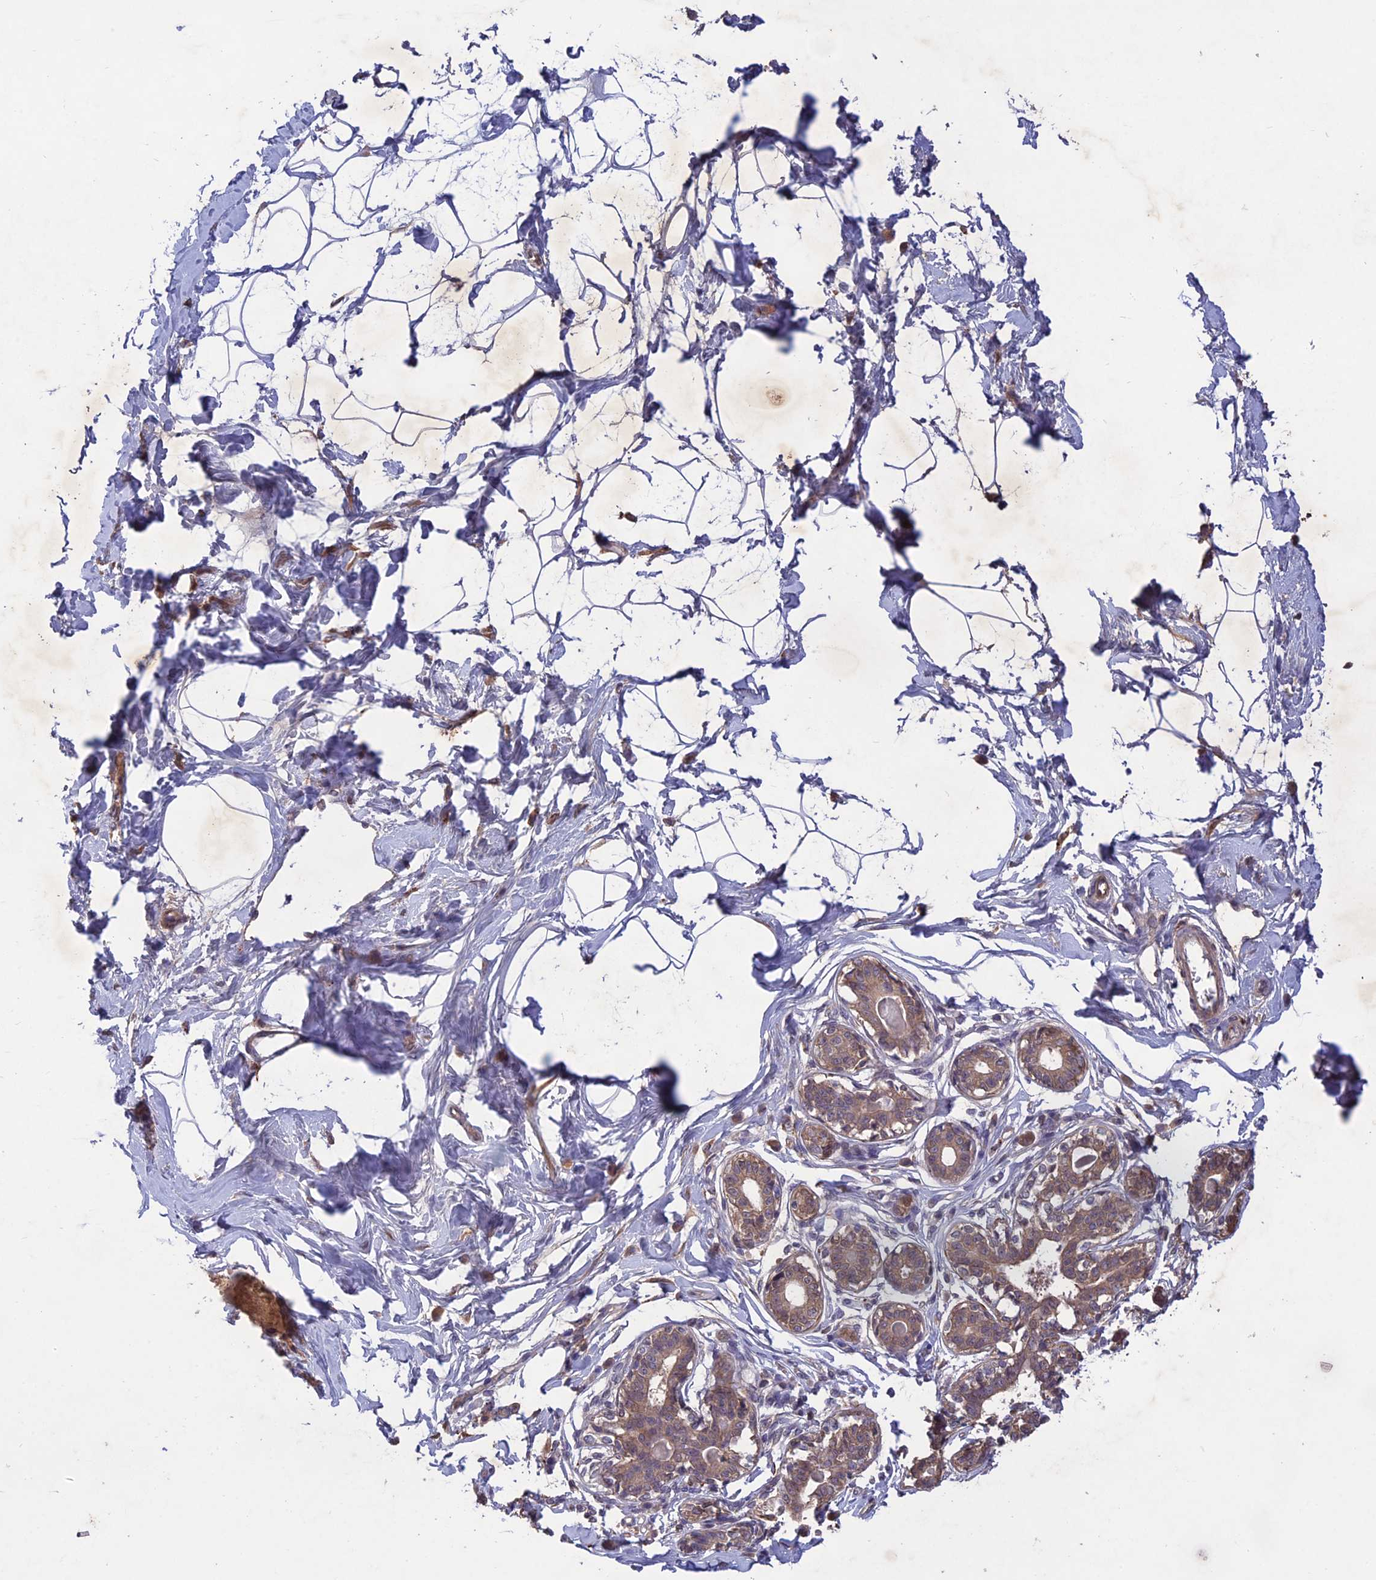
{"staining": {"intensity": "negative", "quantity": "none", "location": "none"}, "tissue": "breast", "cell_type": "Adipocytes", "image_type": "normal", "snomed": [{"axis": "morphology", "description": "Normal tissue, NOS"}, {"axis": "topography", "description": "Breast"}], "caption": "Immunohistochemical staining of unremarkable human breast displays no significant staining in adipocytes. (Stains: DAB (3,3'-diaminobenzidine) immunohistochemistry with hematoxylin counter stain, Microscopy: brightfield microscopy at high magnification).", "gene": "ADO", "patient": {"sex": "female", "age": 45}}